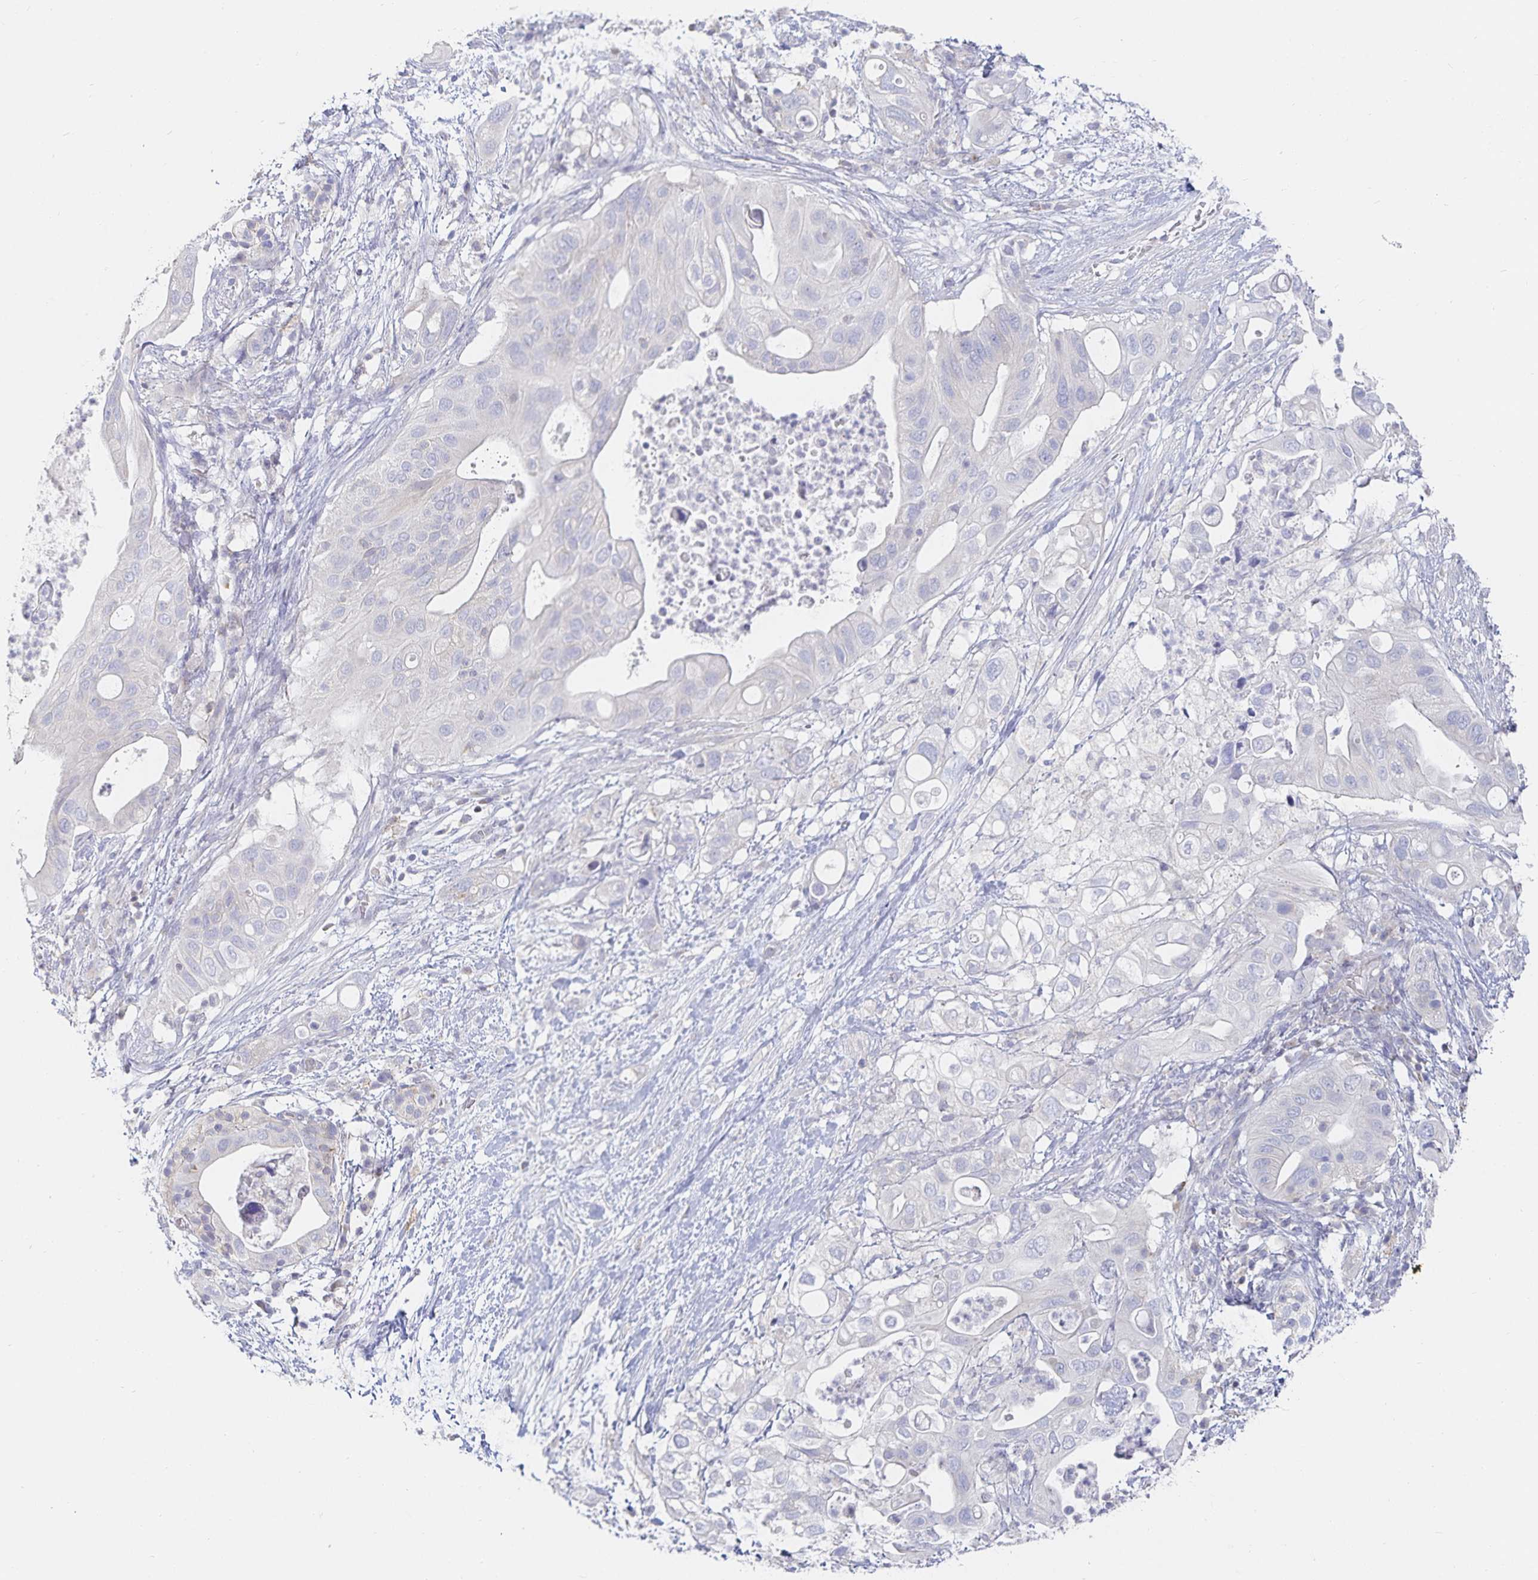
{"staining": {"intensity": "negative", "quantity": "none", "location": "none"}, "tissue": "pancreatic cancer", "cell_type": "Tumor cells", "image_type": "cancer", "snomed": [{"axis": "morphology", "description": "Adenocarcinoma, NOS"}, {"axis": "topography", "description": "Pancreas"}], "caption": "High power microscopy micrograph of an immunohistochemistry histopathology image of adenocarcinoma (pancreatic), revealing no significant staining in tumor cells. (DAB (3,3'-diaminobenzidine) immunohistochemistry, high magnification).", "gene": "SFTPA1", "patient": {"sex": "female", "age": 72}}